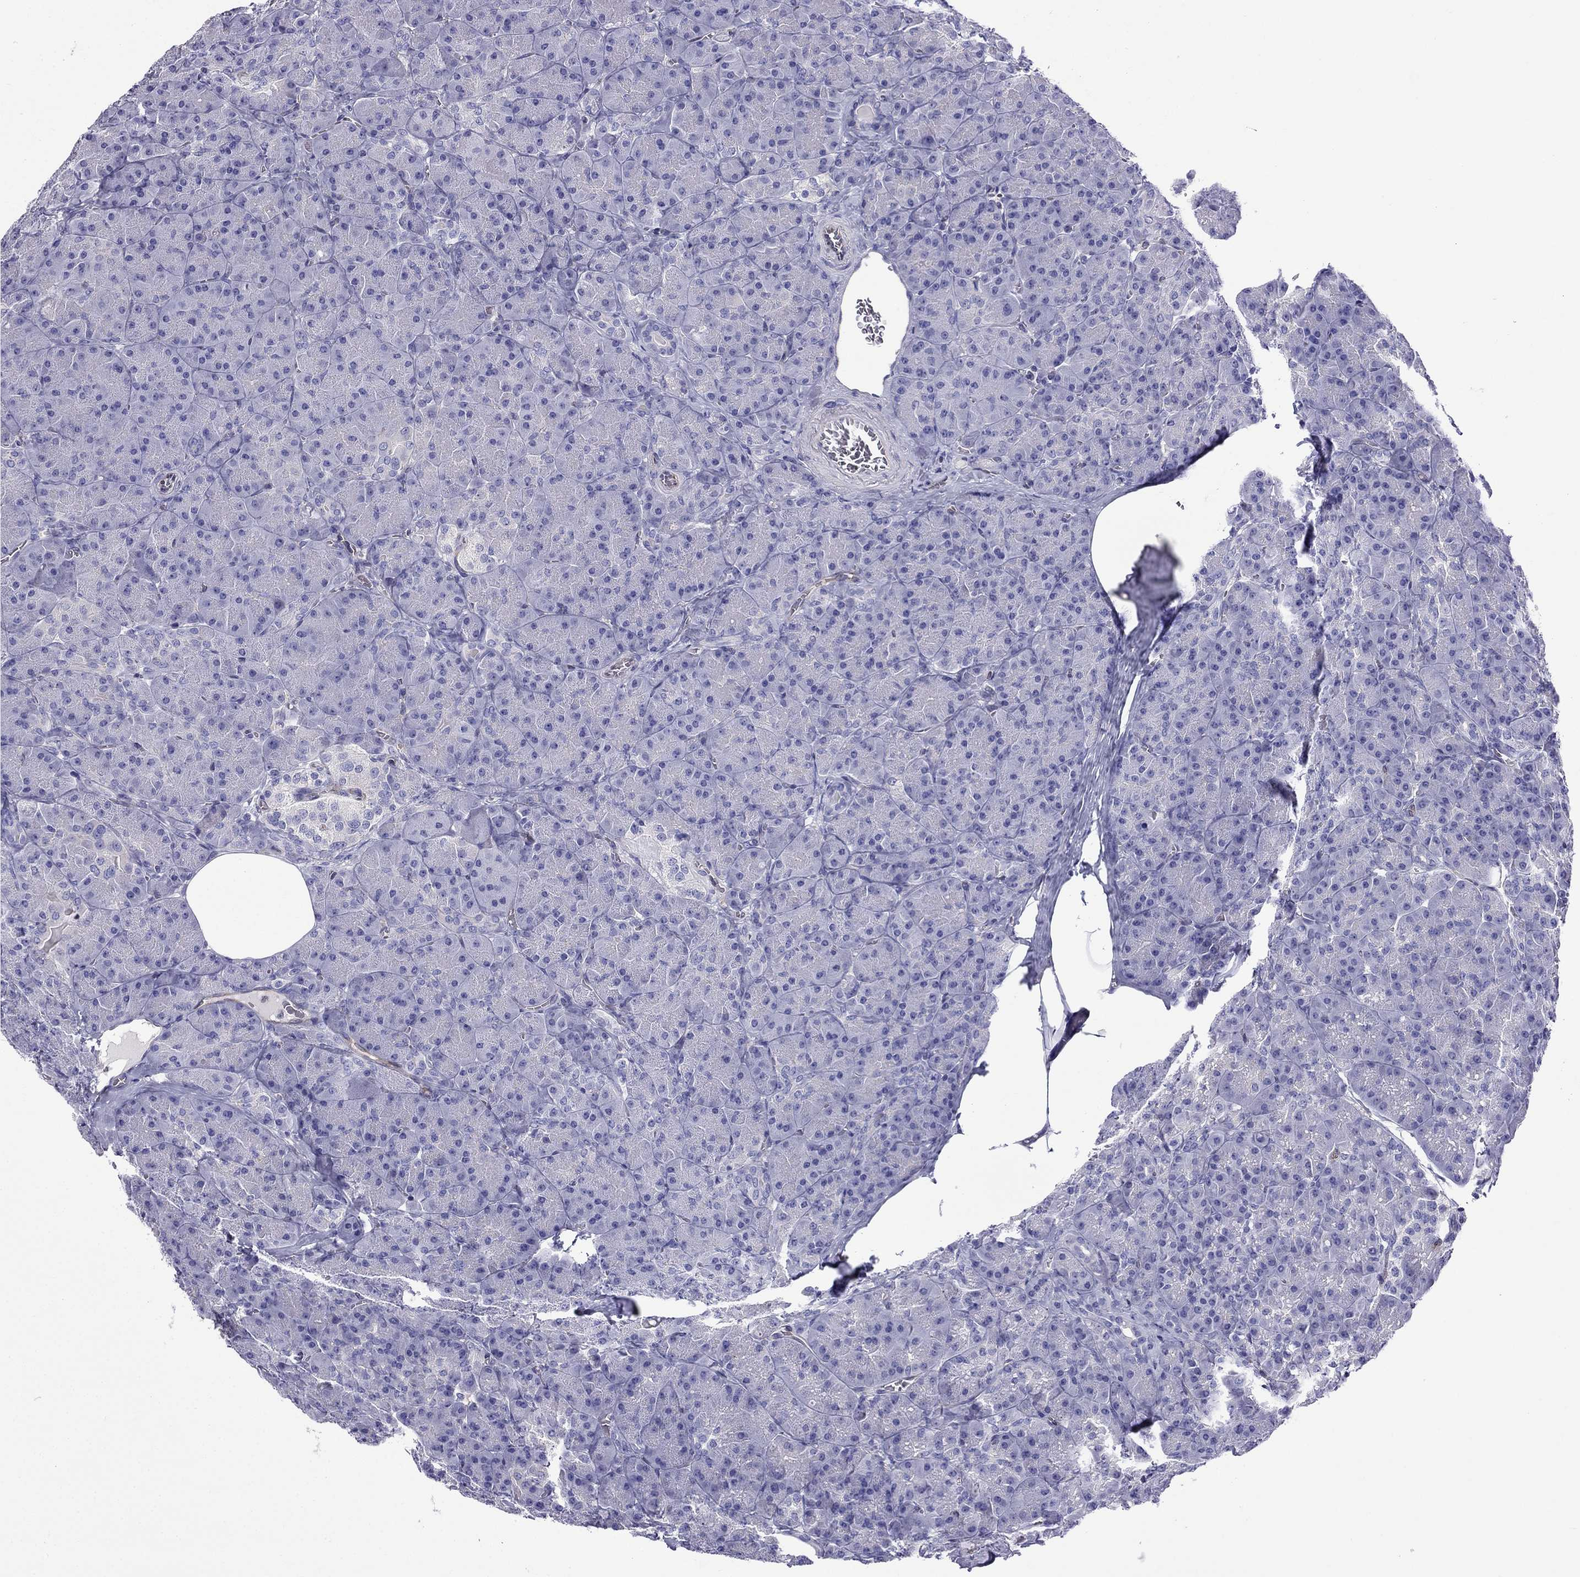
{"staining": {"intensity": "negative", "quantity": "none", "location": "none"}, "tissue": "pancreas", "cell_type": "Exocrine glandular cells", "image_type": "normal", "snomed": [{"axis": "morphology", "description": "Normal tissue, NOS"}, {"axis": "topography", "description": "Pancreas"}], "caption": "DAB (3,3'-diaminobenzidine) immunohistochemical staining of normal pancreas reveals no significant expression in exocrine glandular cells.", "gene": "GNAL", "patient": {"sex": "male", "age": 57}}